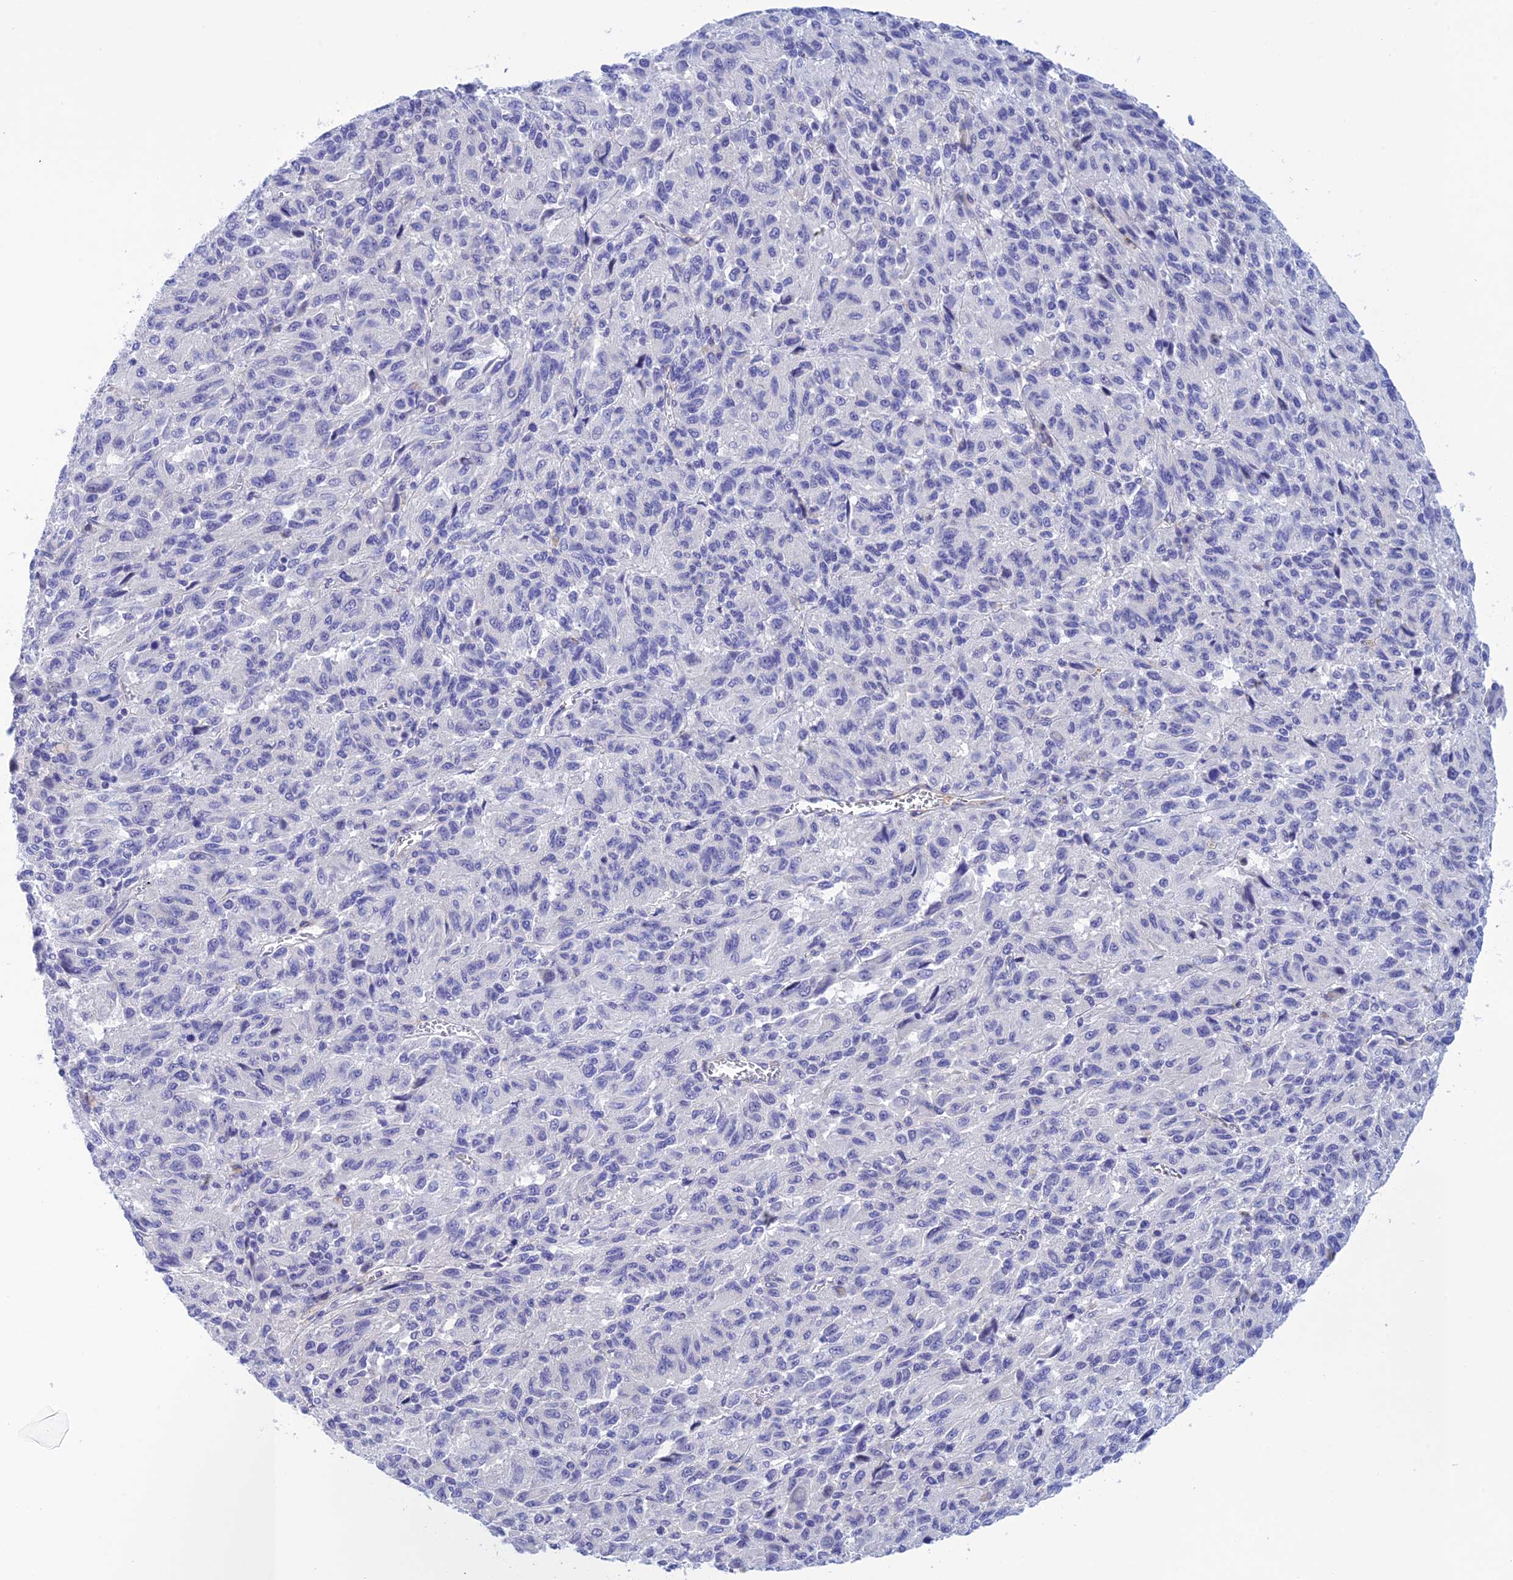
{"staining": {"intensity": "negative", "quantity": "none", "location": "none"}, "tissue": "melanoma", "cell_type": "Tumor cells", "image_type": "cancer", "snomed": [{"axis": "morphology", "description": "Malignant melanoma, Metastatic site"}, {"axis": "topography", "description": "Lung"}], "caption": "An immunohistochemistry (IHC) histopathology image of malignant melanoma (metastatic site) is shown. There is no staining in tumor cells of malignant melanoma (metastatic site). (DAB IHC with hematoxylin counter stain).", "gene": "ZDHHC16", "patient": {"sex": "male", "age": 64}}